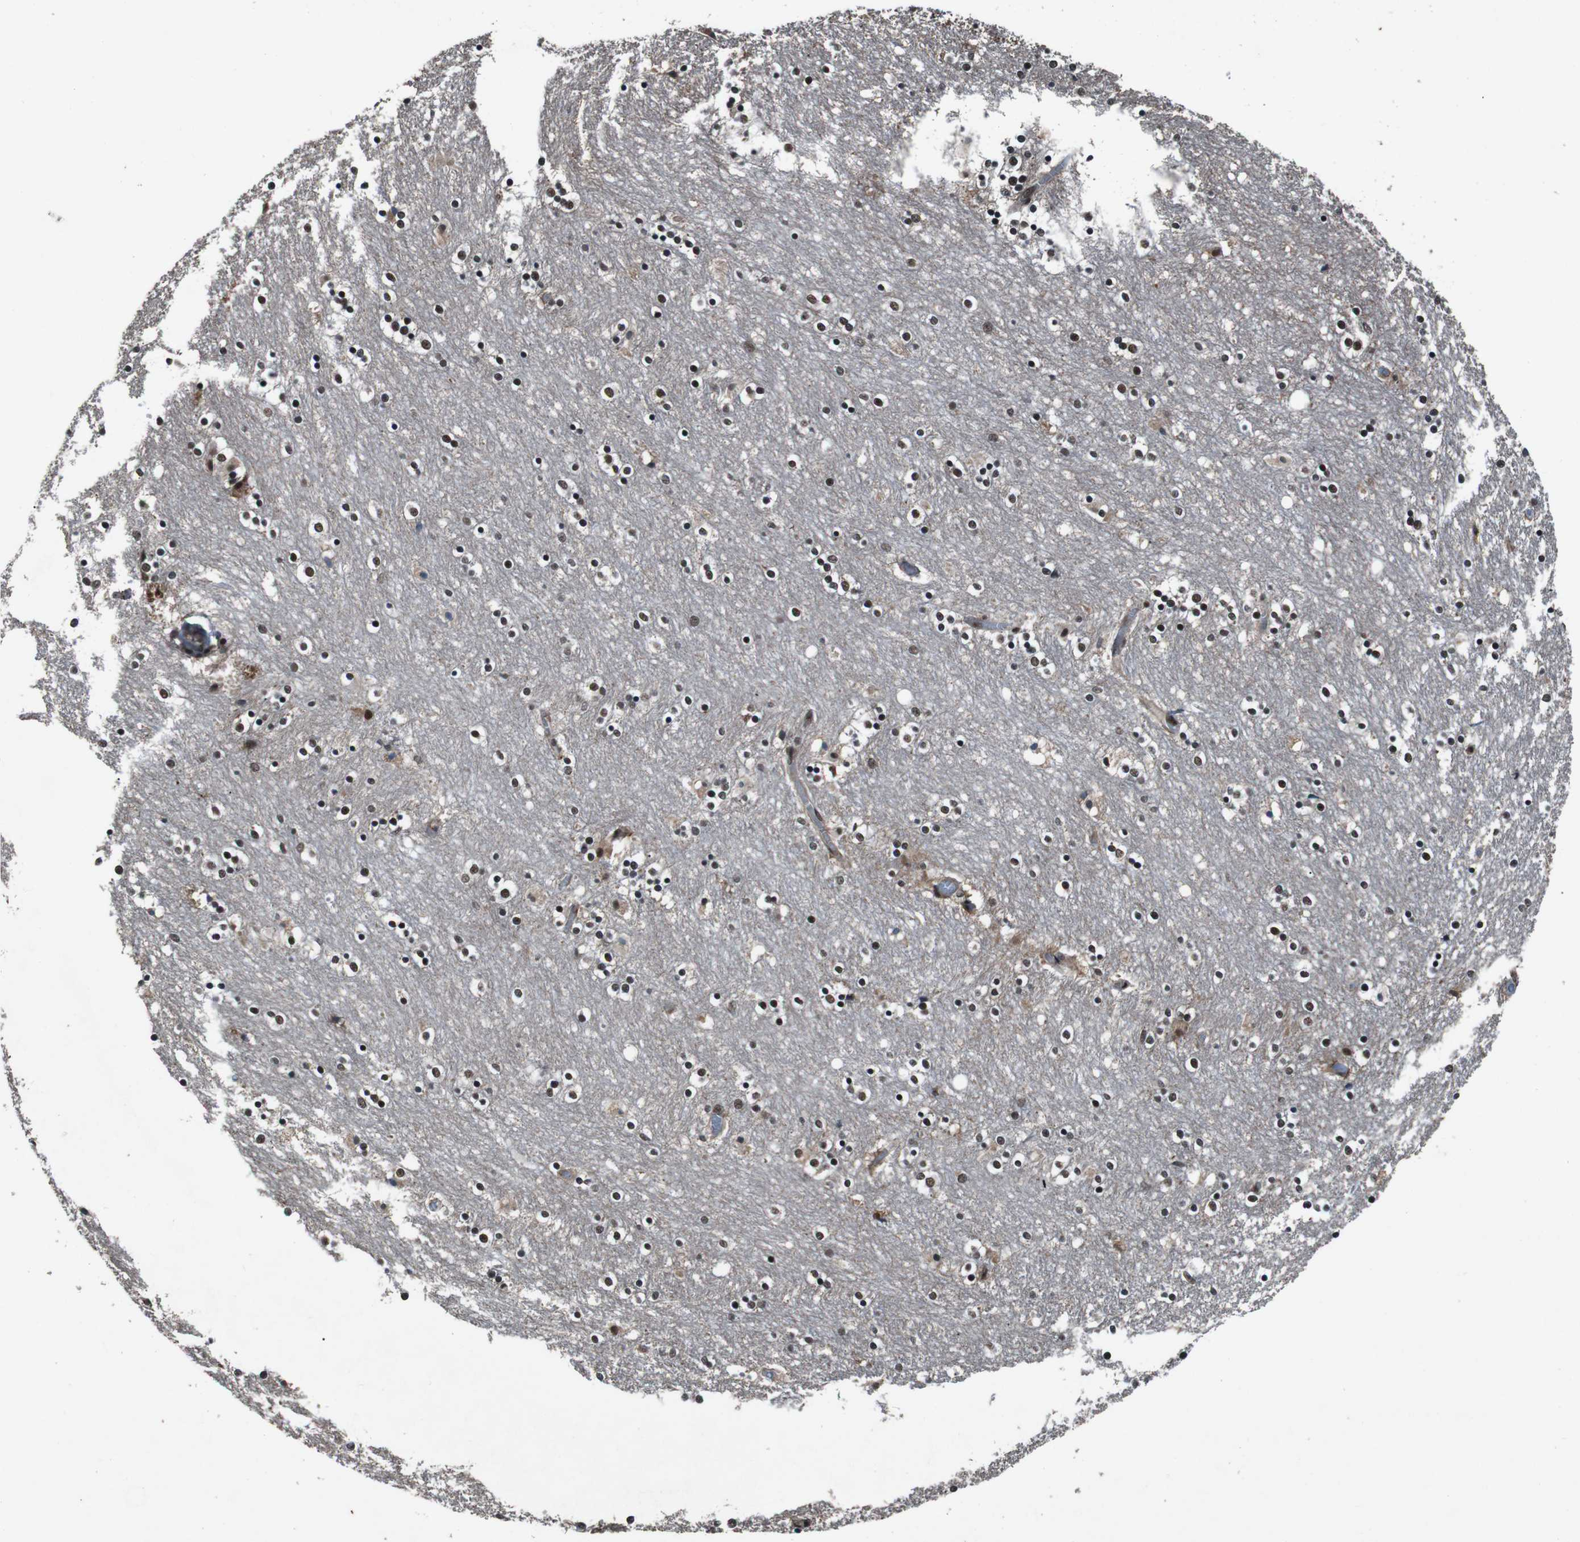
{"staining": {"intensity": "strong", "quantity": ">75%", "location": "nuclear"}, "tissue": "caudate", "cell_type": "Glial cells", "image_type": "normal", "snomed": [{"axis": "morphology", "description": "Normal tissue, NOS"}, {"axis": "topography", "description": "Lateral ventricle wall"}], "caption": "Protein expression analysis of normal caudate reveals strong nuclear positivity in approximately >75% of glial cells. Nuclei are stained in blue.", "gene": "NR4A2", "patient": {"sex": "female", "age": 54}}